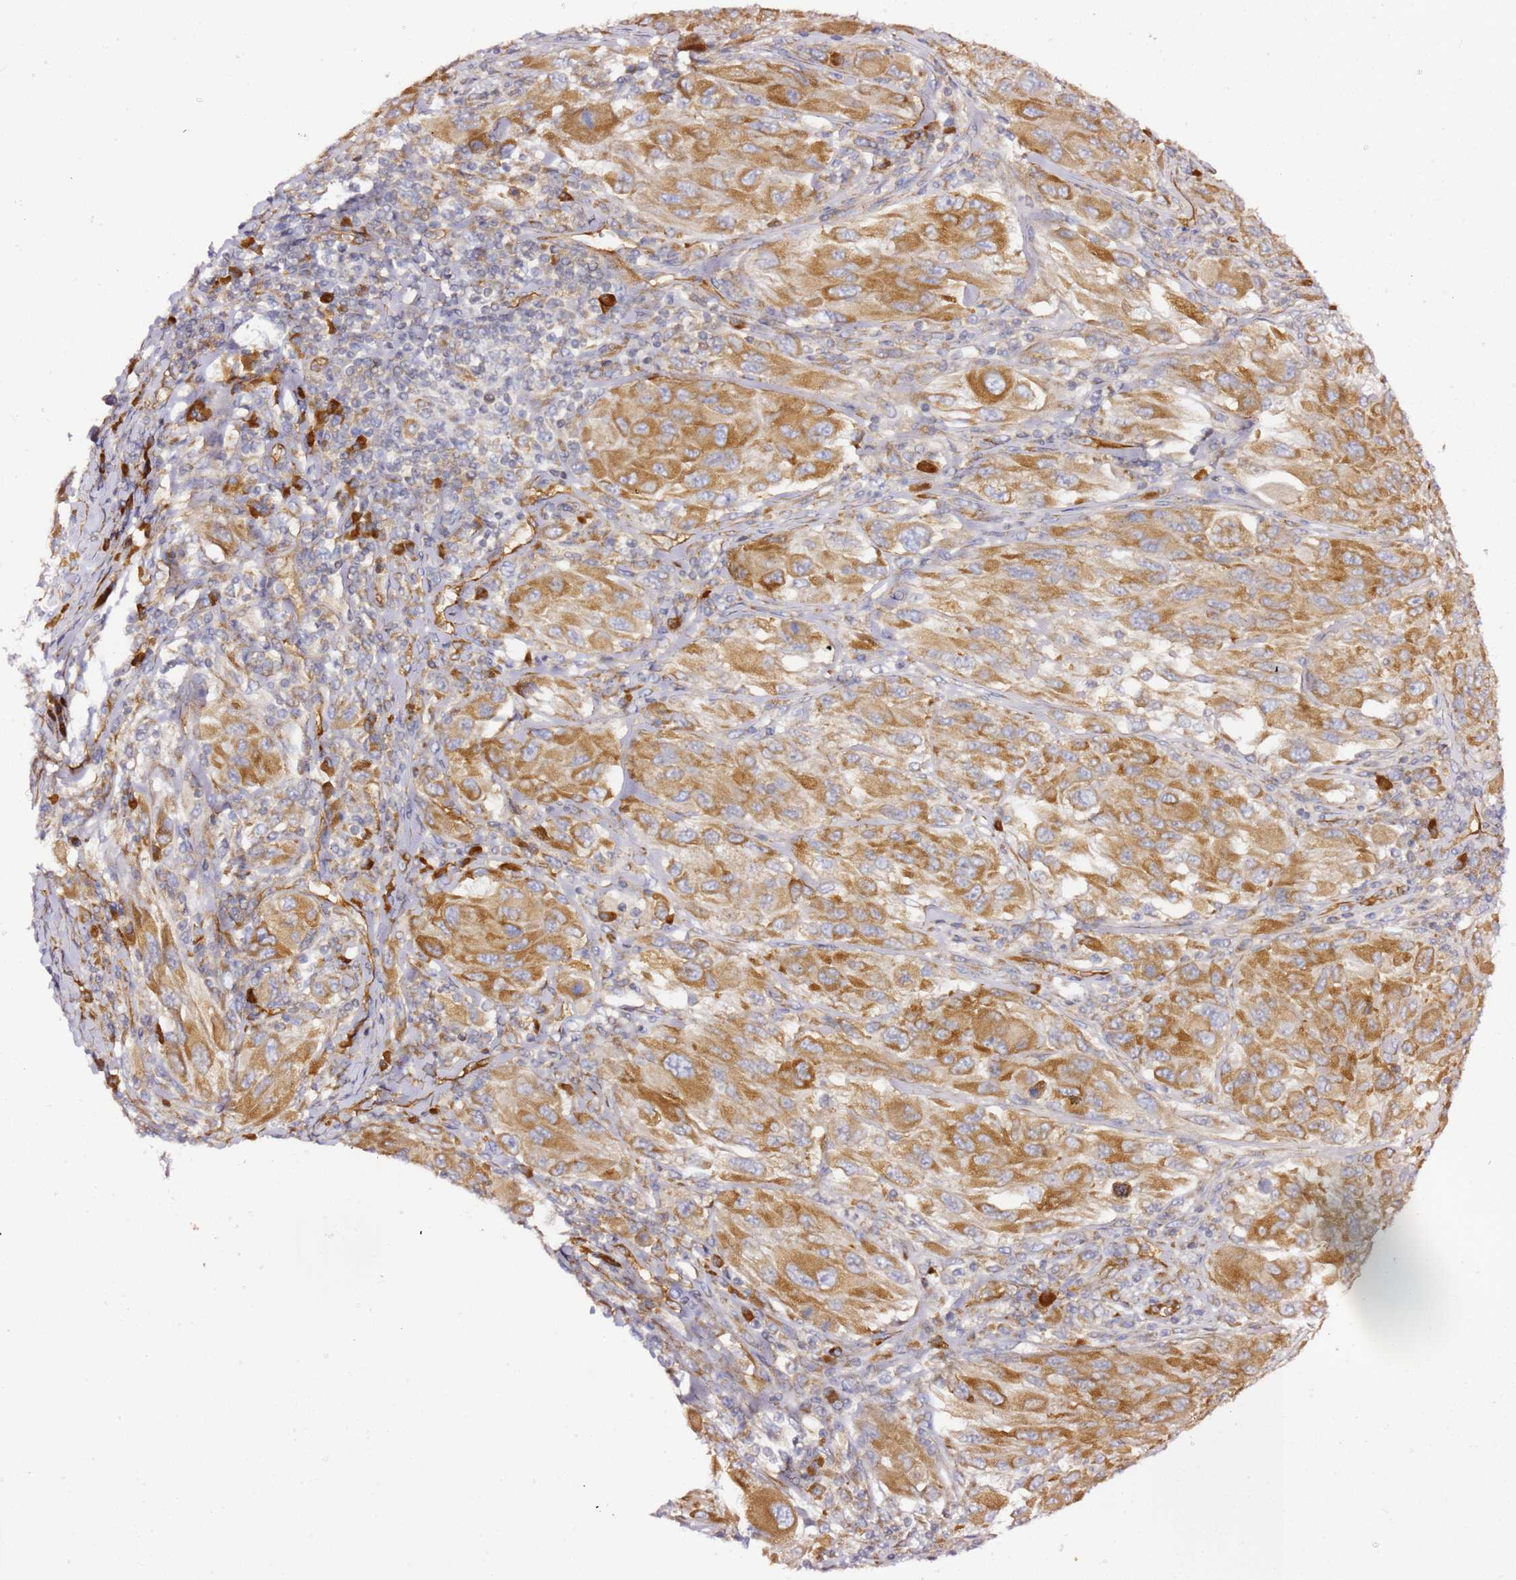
{"staining": {"intensity": "moderate", "quantity": ">75%", "location": "cytoplasmic/membranous"}, "tissue": "melanoma", "cell_type": "Tumor cells", "image_type": "cancer", "snomed": [{"axis": "morphology", "description": "Malignant melanoma, NOS"}, {"axis": "topography", "description": "Skin"}], "caption": "This is a histology image of immunohistochemistry staining of melanoma, which shows moderate positivity in the cytoplasmic/membranous of tumor cells.", "gene": "KIF7", "patient": {"sex": "female", "age": 91}}